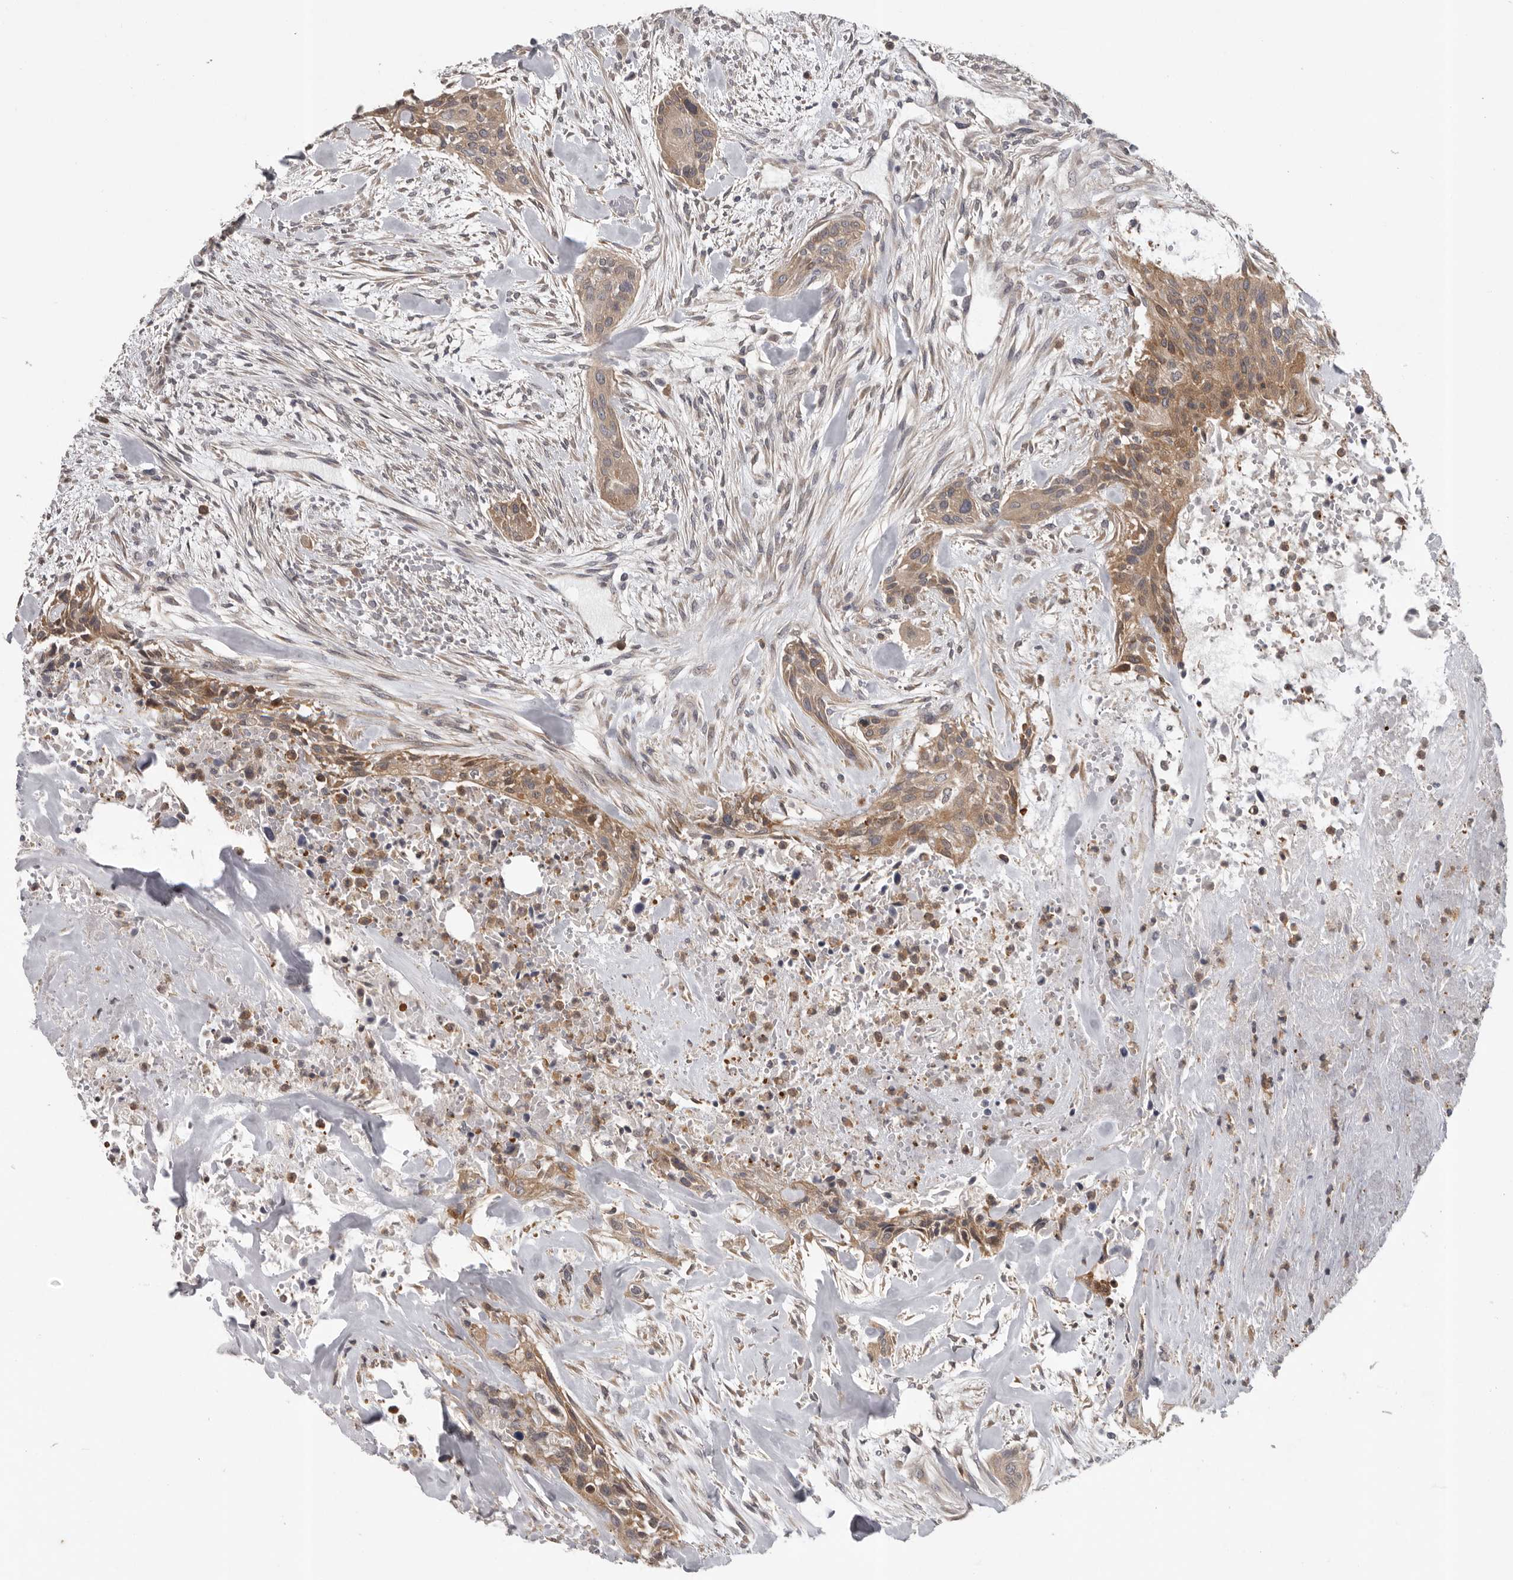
{"staining": {"intensity": "weak", "quantity": ">75%", "location": "cytoplasmic/membranous"}, "tissue": "urothelial cancer", "cell_type": "Tumor cells", "image_type": "cancer", "snomed": [{"axis": "morphology", "description": "Urothelial carcinoma, High grade"}, {"axis": "topography", "description": "Urinary bladder"}], "caption": "The micrograph displays a brown stain indicating the presence of a protein in the cytoplasmic/membranous of tumor cells in urothelial cancer. Using DAB (3,3'-diaminobenzidine) (brown) and hematoxylin (blue) stains, captured at high magnification using brightfield microscopy.", "gene": "RALGPS2", "patient": {"sex": "male", "age": 35}}